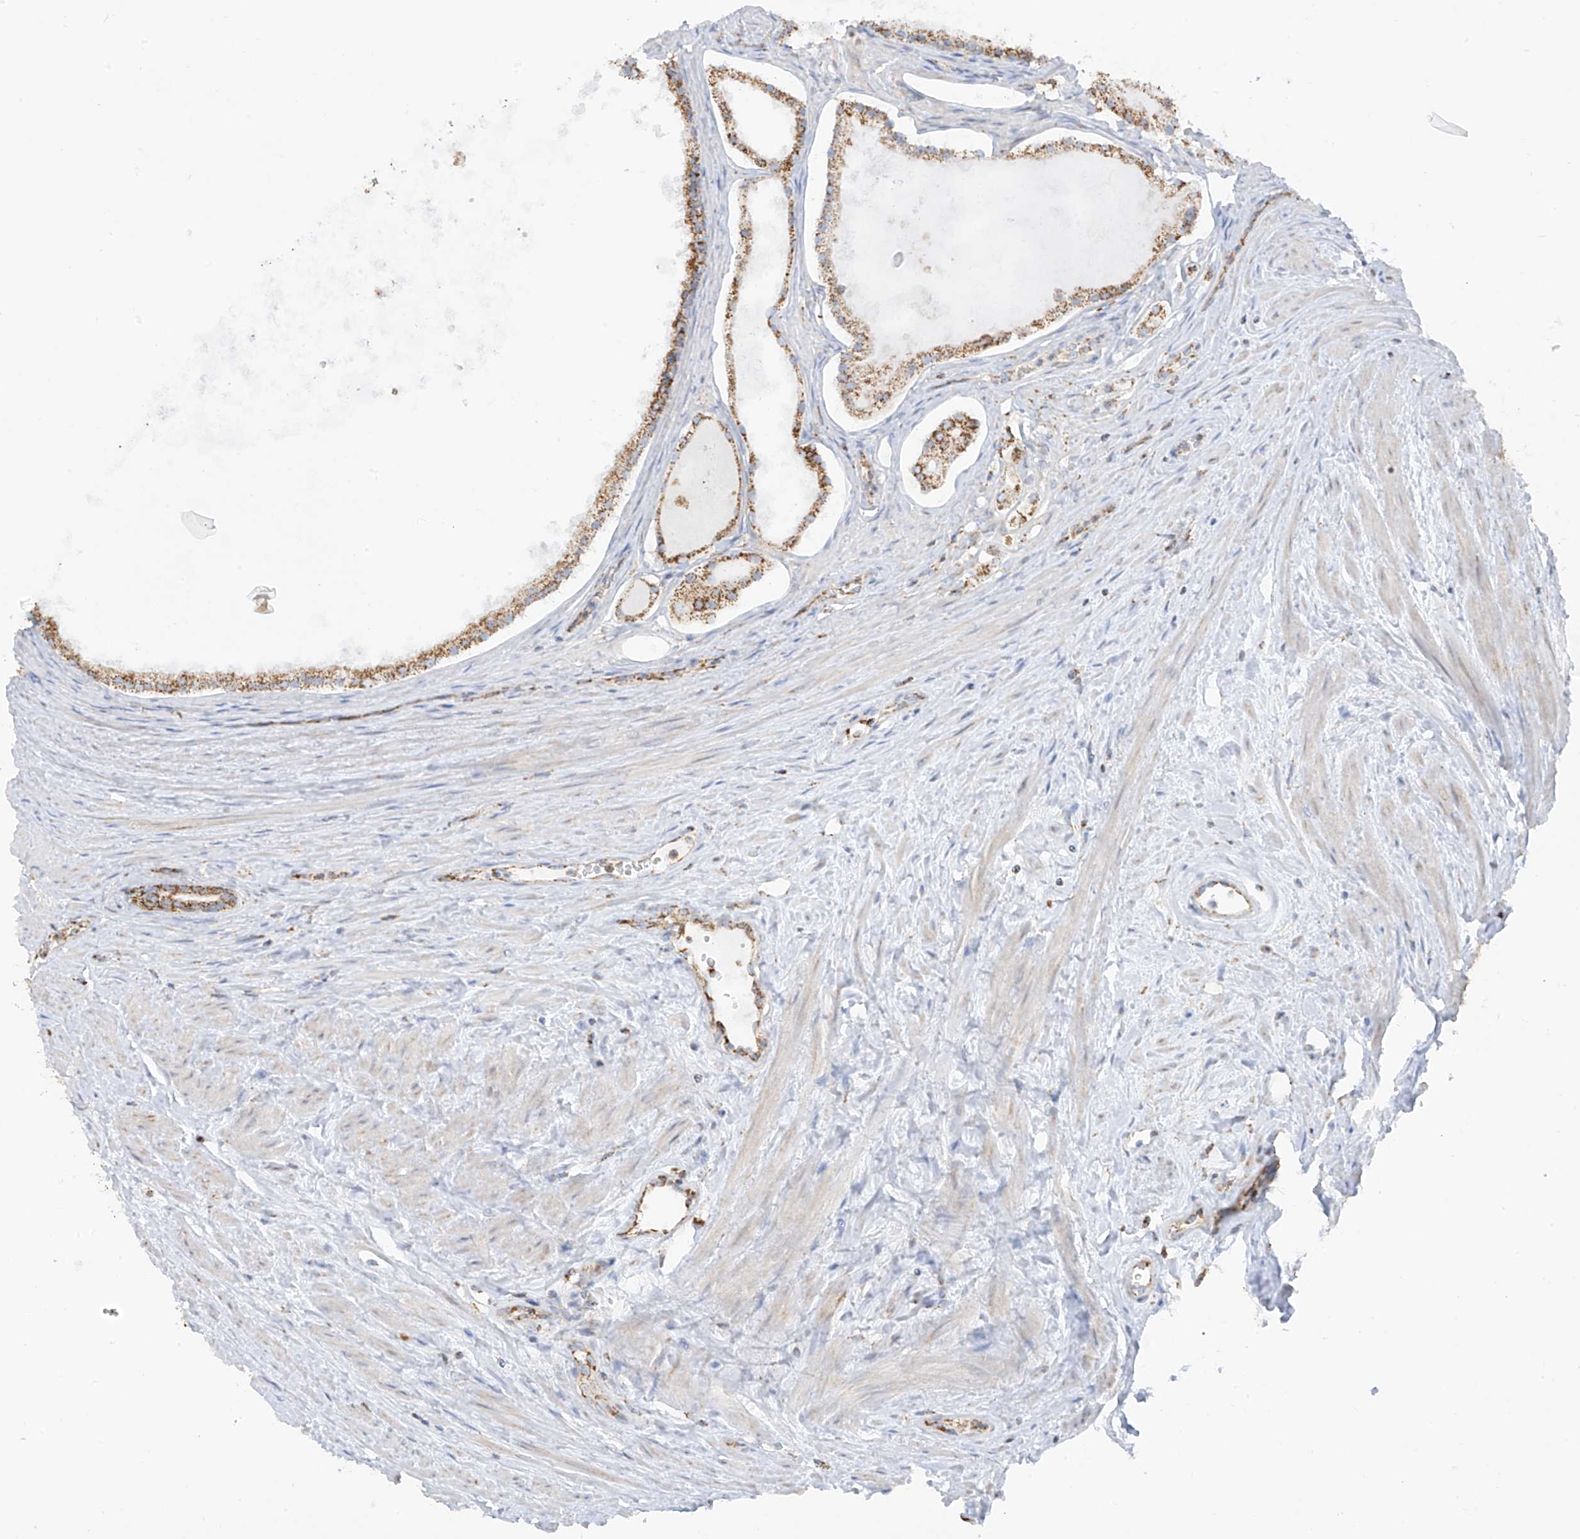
{"staining": {"intensity": "moderate", "quantity": ">75%", "location": "cytoplasmic/membranous"}, "tissue": "prostate cancer", "cell_type": "Tumor cells", "image_type": "cancer", "snomed": [{"axis": "morphology", "description": "Adenocarcinoma, High grade"}, {"axis": "topography", "description": "Prostate"}], "caption": "IHC image of neoplastic tissue: adenocarcinoma (high-grade) (prostate) stained using IHC displays medium levels of moderate protein expression localized specifically in the cytoplasmic/membranous of tumor cells, appearing as a cytoplasmic/membranous brown color.", "gene": "ETHE1", "patient": {"sex": "male", "age": 68}}